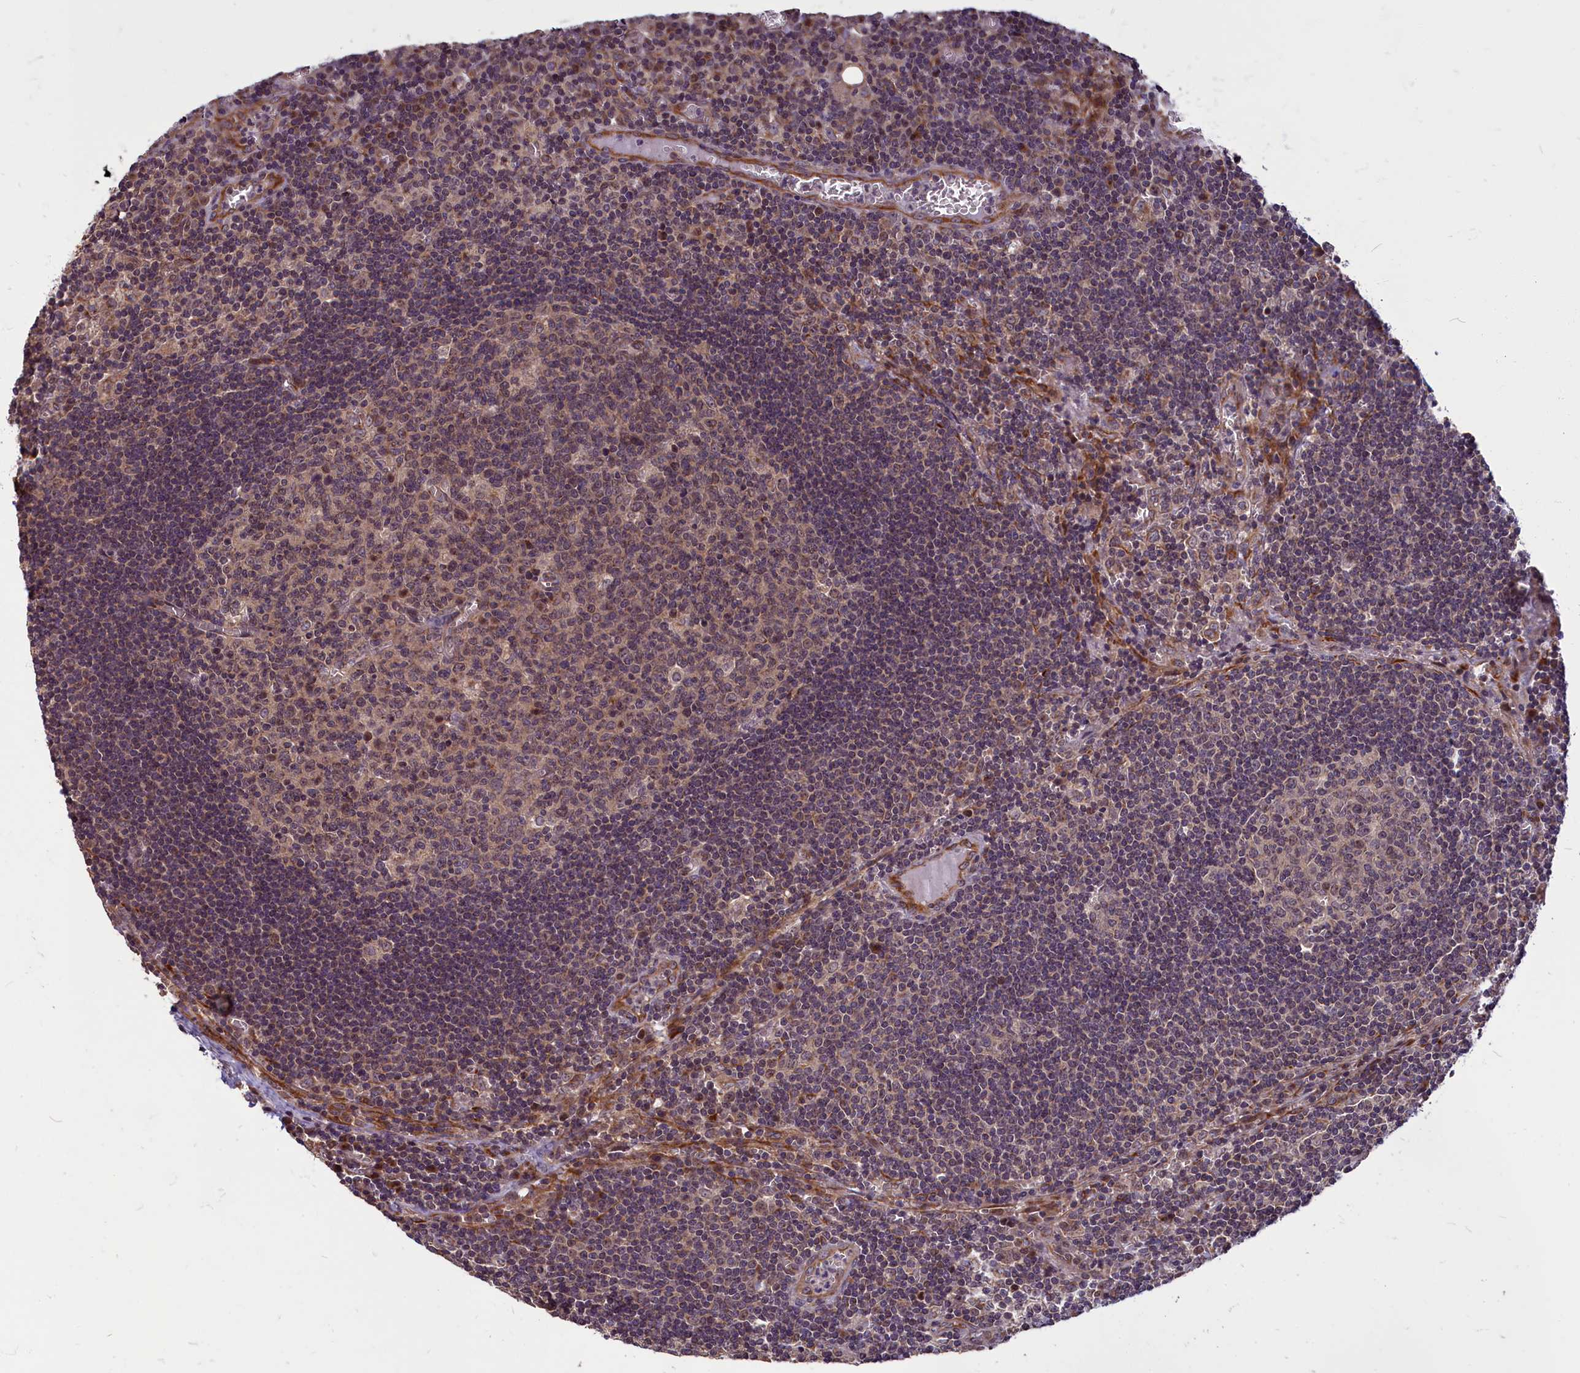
{"staining": {"intensity": "moderate", "quantity": "<25%", "location": "nuclear"}, "tissue": "lymph node", "cell_type": "Germinal center cells", "image_type": "normal", "snomed": [{"axis": "morphology", "description": "Normal tissue, NOS"}, {"axis": "topography", "description": "Lymph node"}], "caption": "A low amount of moderate nuclear staining is identified in about <25% of germinal center cells in unremarkable lymph node.", "gene": "ENSG00000274944", "patient": {"sex": "female", "age": 73}}